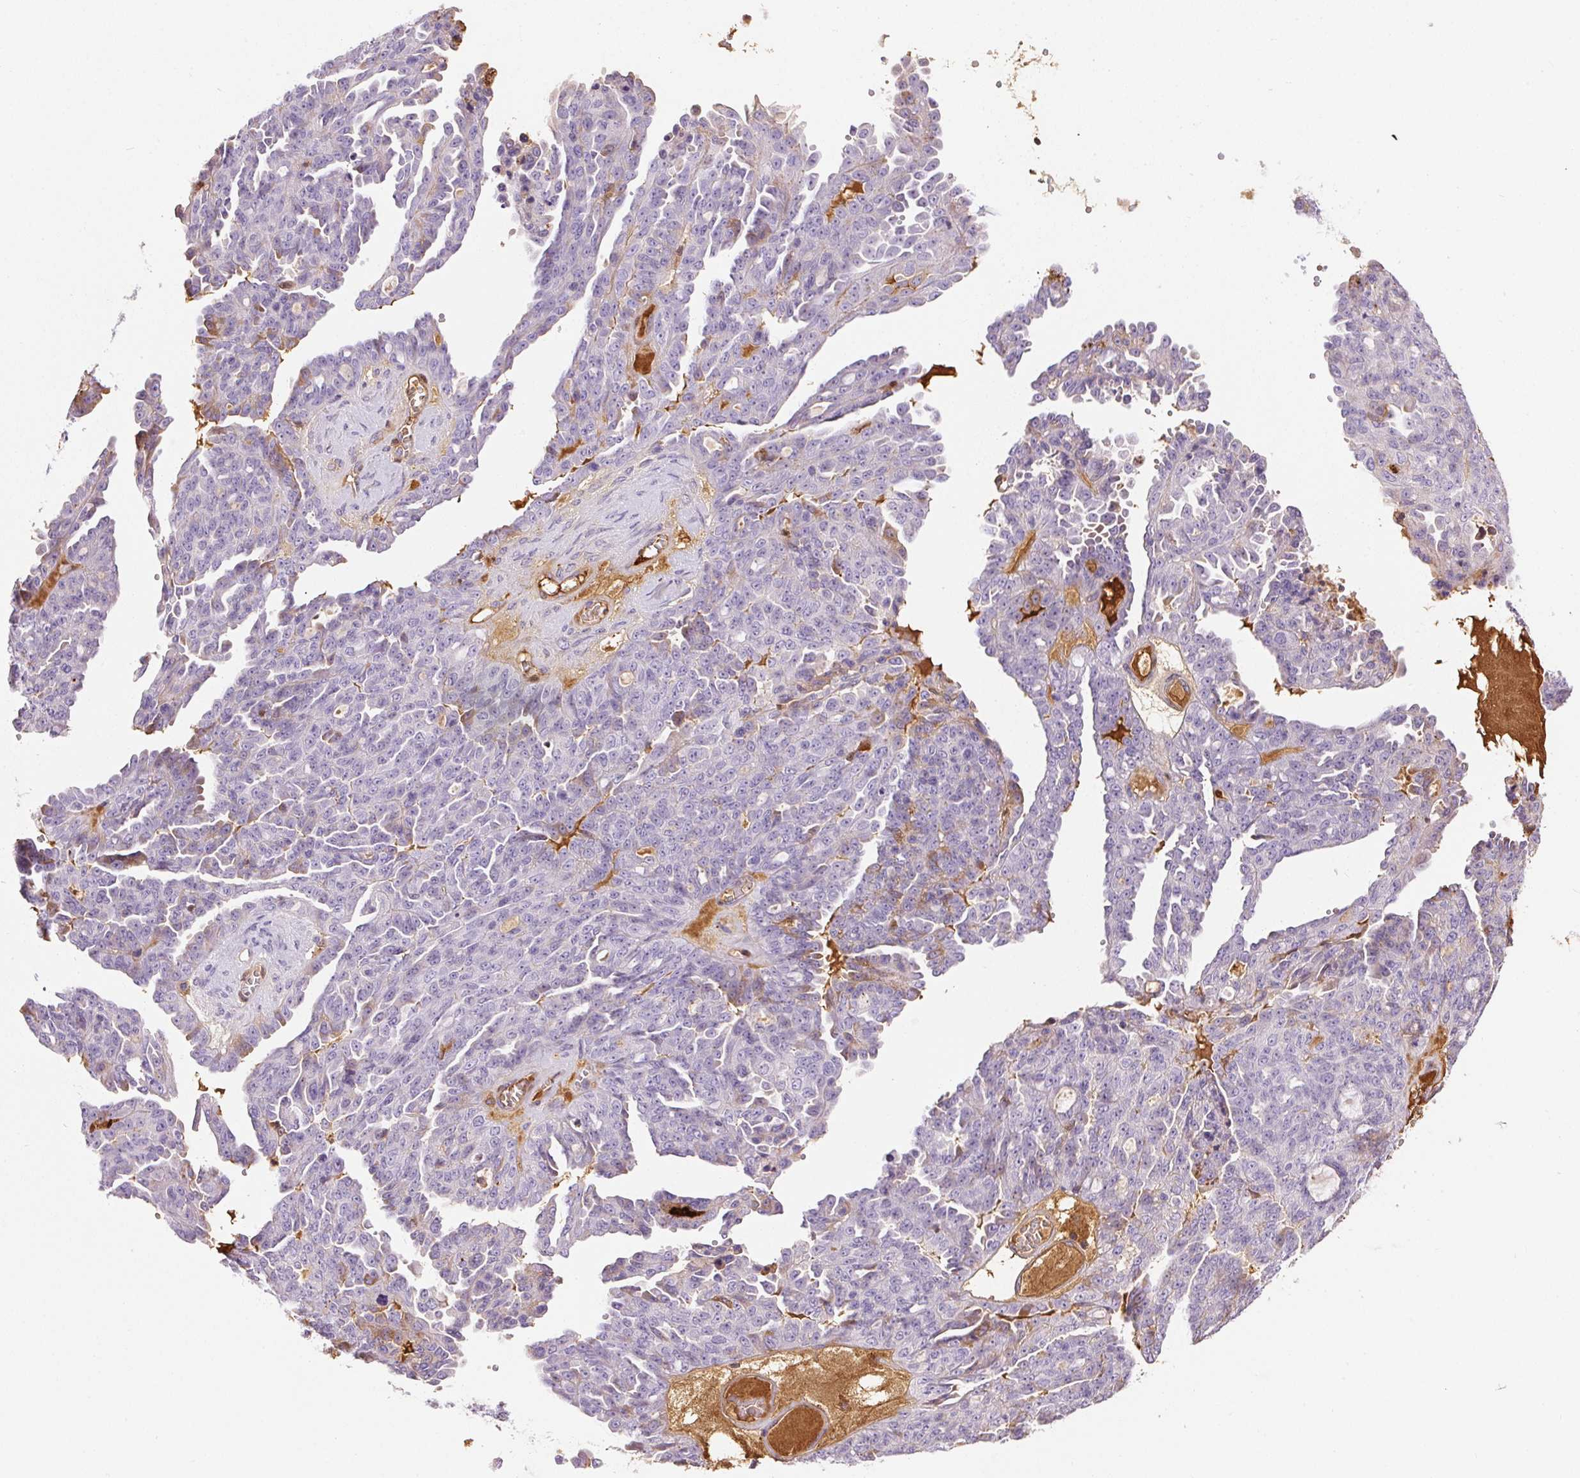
{"staining": {"intensity": "negative", "quantity": "none", "location": "none"}, "tissue": "ovarian cancer", "cell_type": "Tumor cells", "image_type": "cancer", "snomed": [{"axis": "morphology", "description": "Cystadenocarcinoma, serous, NOS"}, {"axis": "topography", "description": "Ovary"}], "caption": "Human ovarian cancer (serous cystadenocarcinoma) stained for a protein using immunohistochemistry (IHC) demonstrates no positivity in tumor cells.", "gene": "ORM1", "patient": {"sex": "female", "age": 71}}